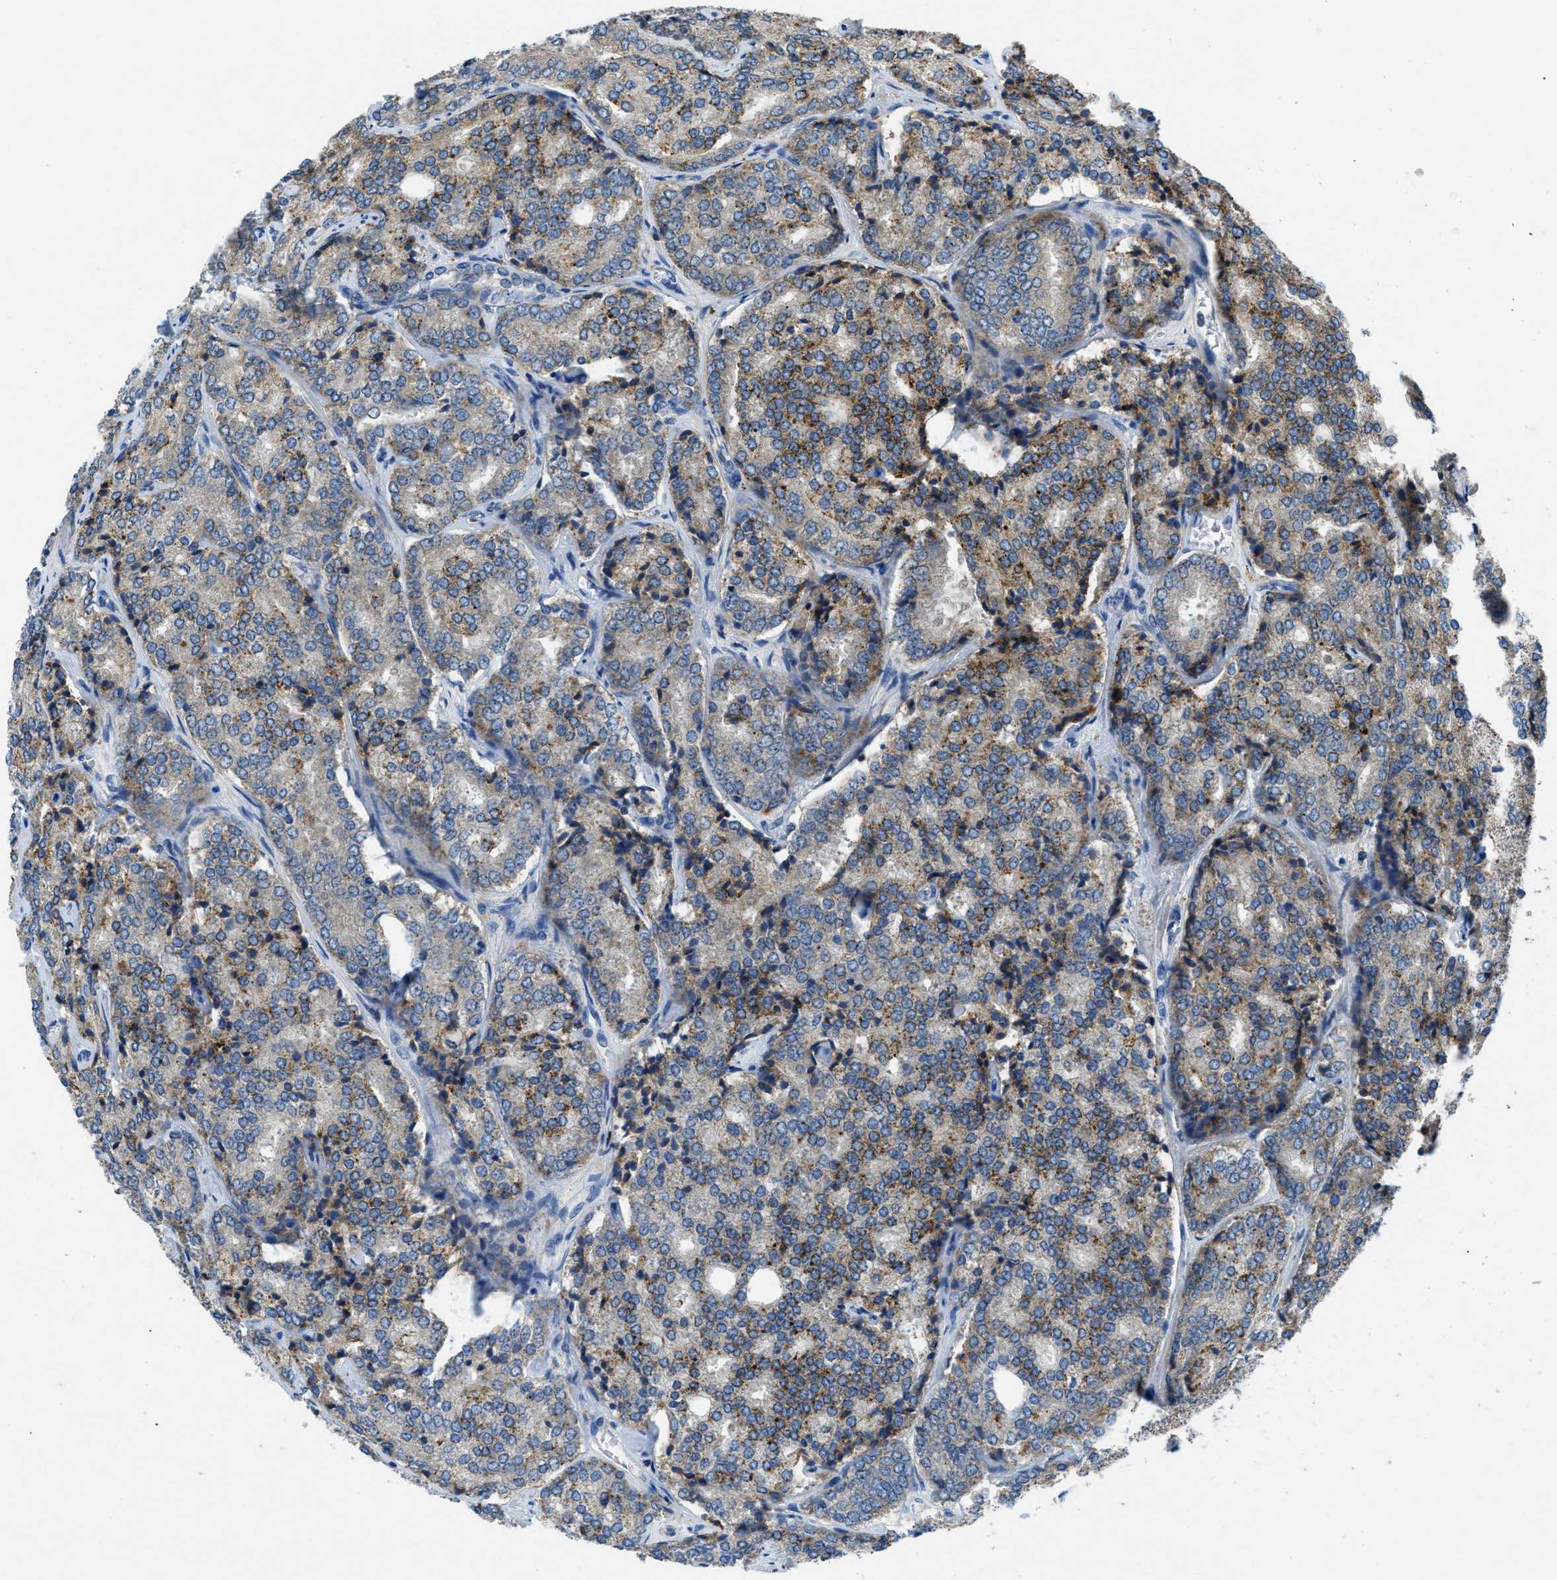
{"staining": {"intensity": "moderate", "quantity": "25%-75%", "location": "cytoplasmic/membranous"}, "tissue": "prostate cancer", "cell_type": "Tumor cells", "image_type": "cancer", "snomed": [{"axis": "morphology", "description": "Adenocarcinoma, High grade"}, {"axis": "topography", "description": "Prostate"}], "caption": "Moderate cytoplasmic/membranous expression is present in about 25%-75% of tumor cells in prostate cancer (high-grade adenocarcinoma). (DAB = brown stain, brightfield microscopy at high magnification).", "gene": "MAP3K20", "patient": {"sex": "male", "age": 65}}